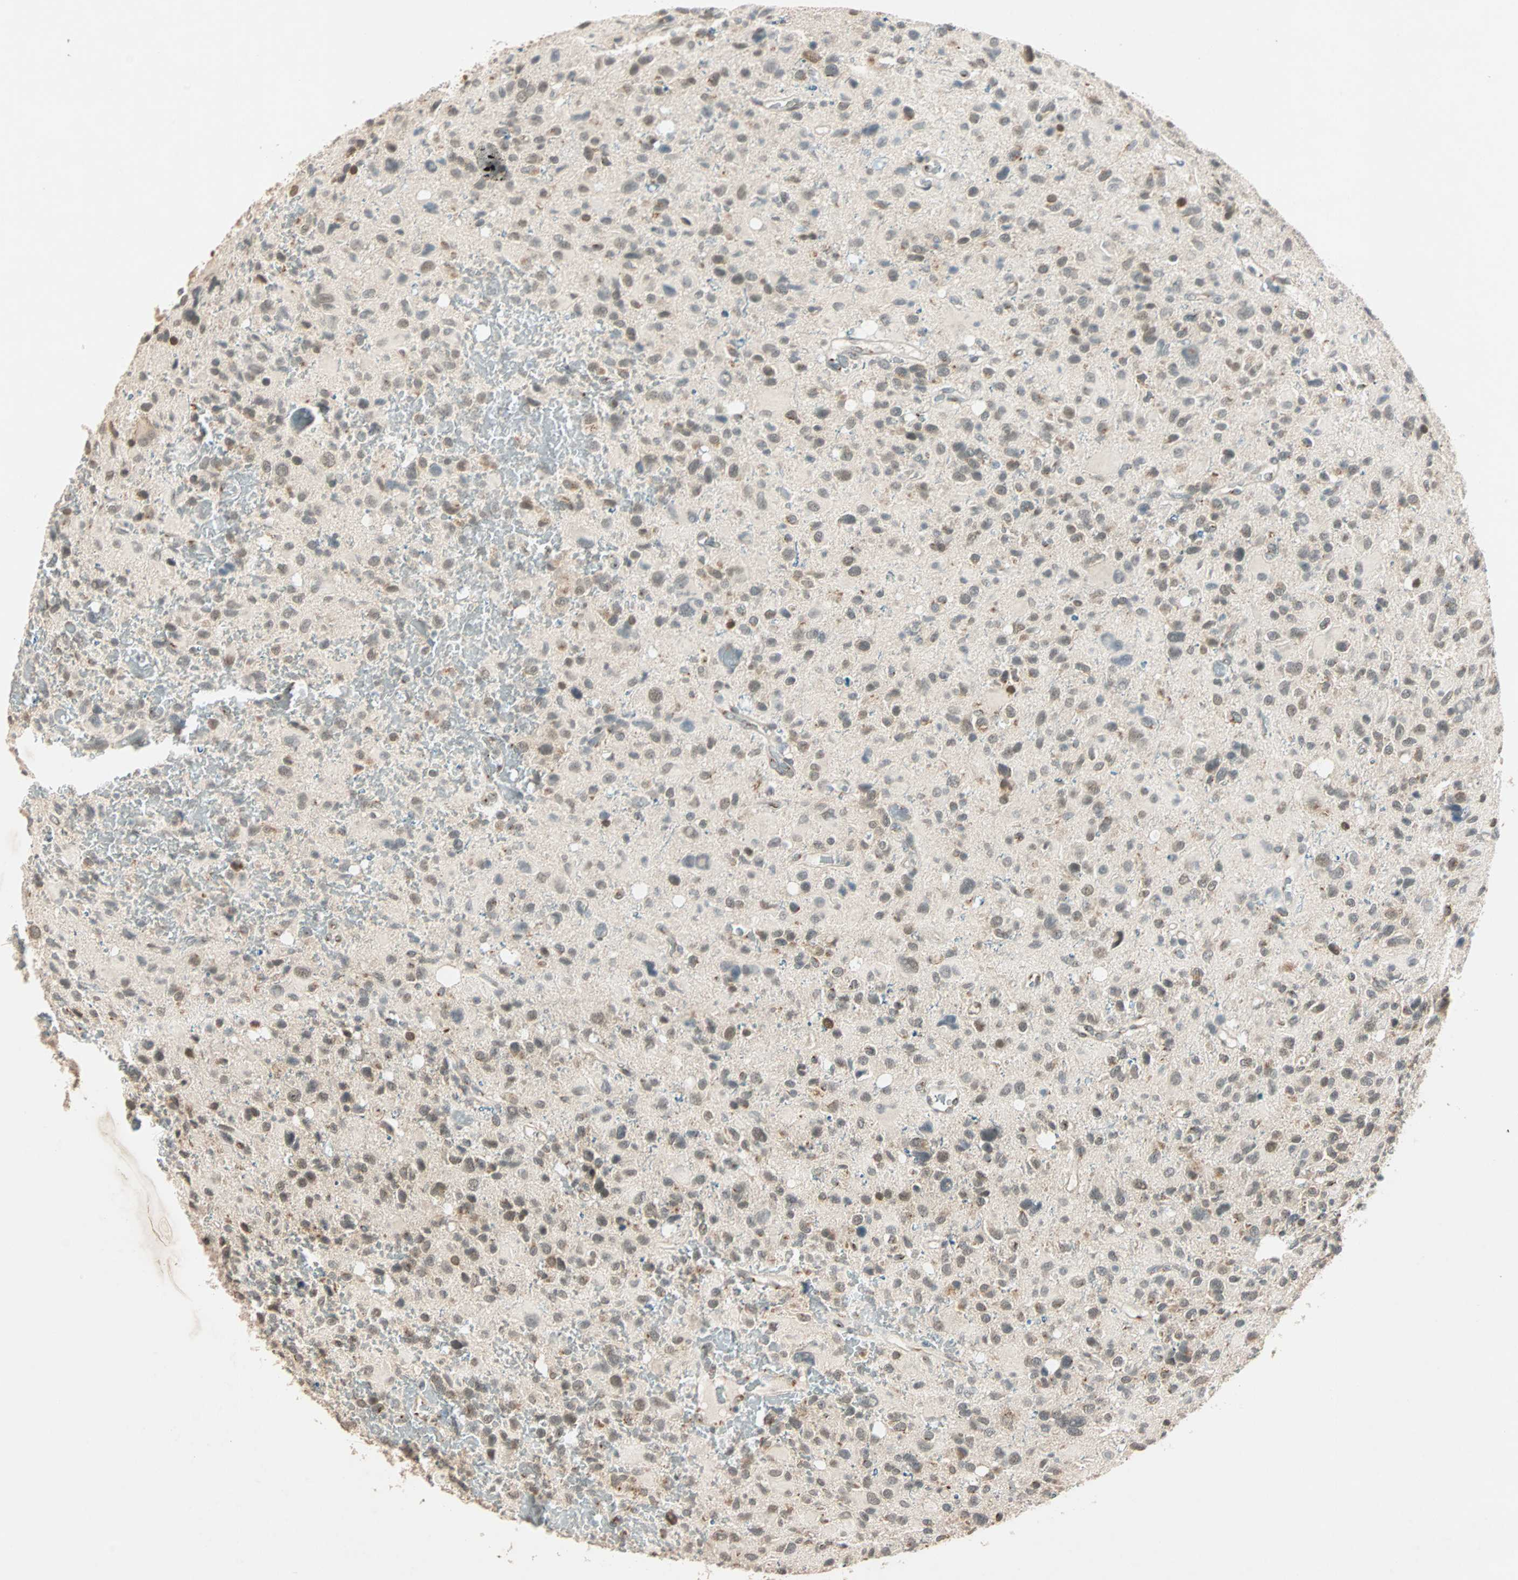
{"staining": {"intensity": "weak", "quantity": "<25%", "location": "cytoplasmic/membranous"}, "tissue": "glioma", "cell_type": "Tumor cells", "image_type": "cancer", "snomed": [{"axis": "morphology", "description": "Glioma, malignant, High grade"}, {"axis": "topography", "description": "Brain"}], "caption": "DAB immunohistochemical staining of human glioma demonstrates no significant positivity in tumor cells.", "gene": "PRDM2", "patient": {"sex": "male", "age": 48}}